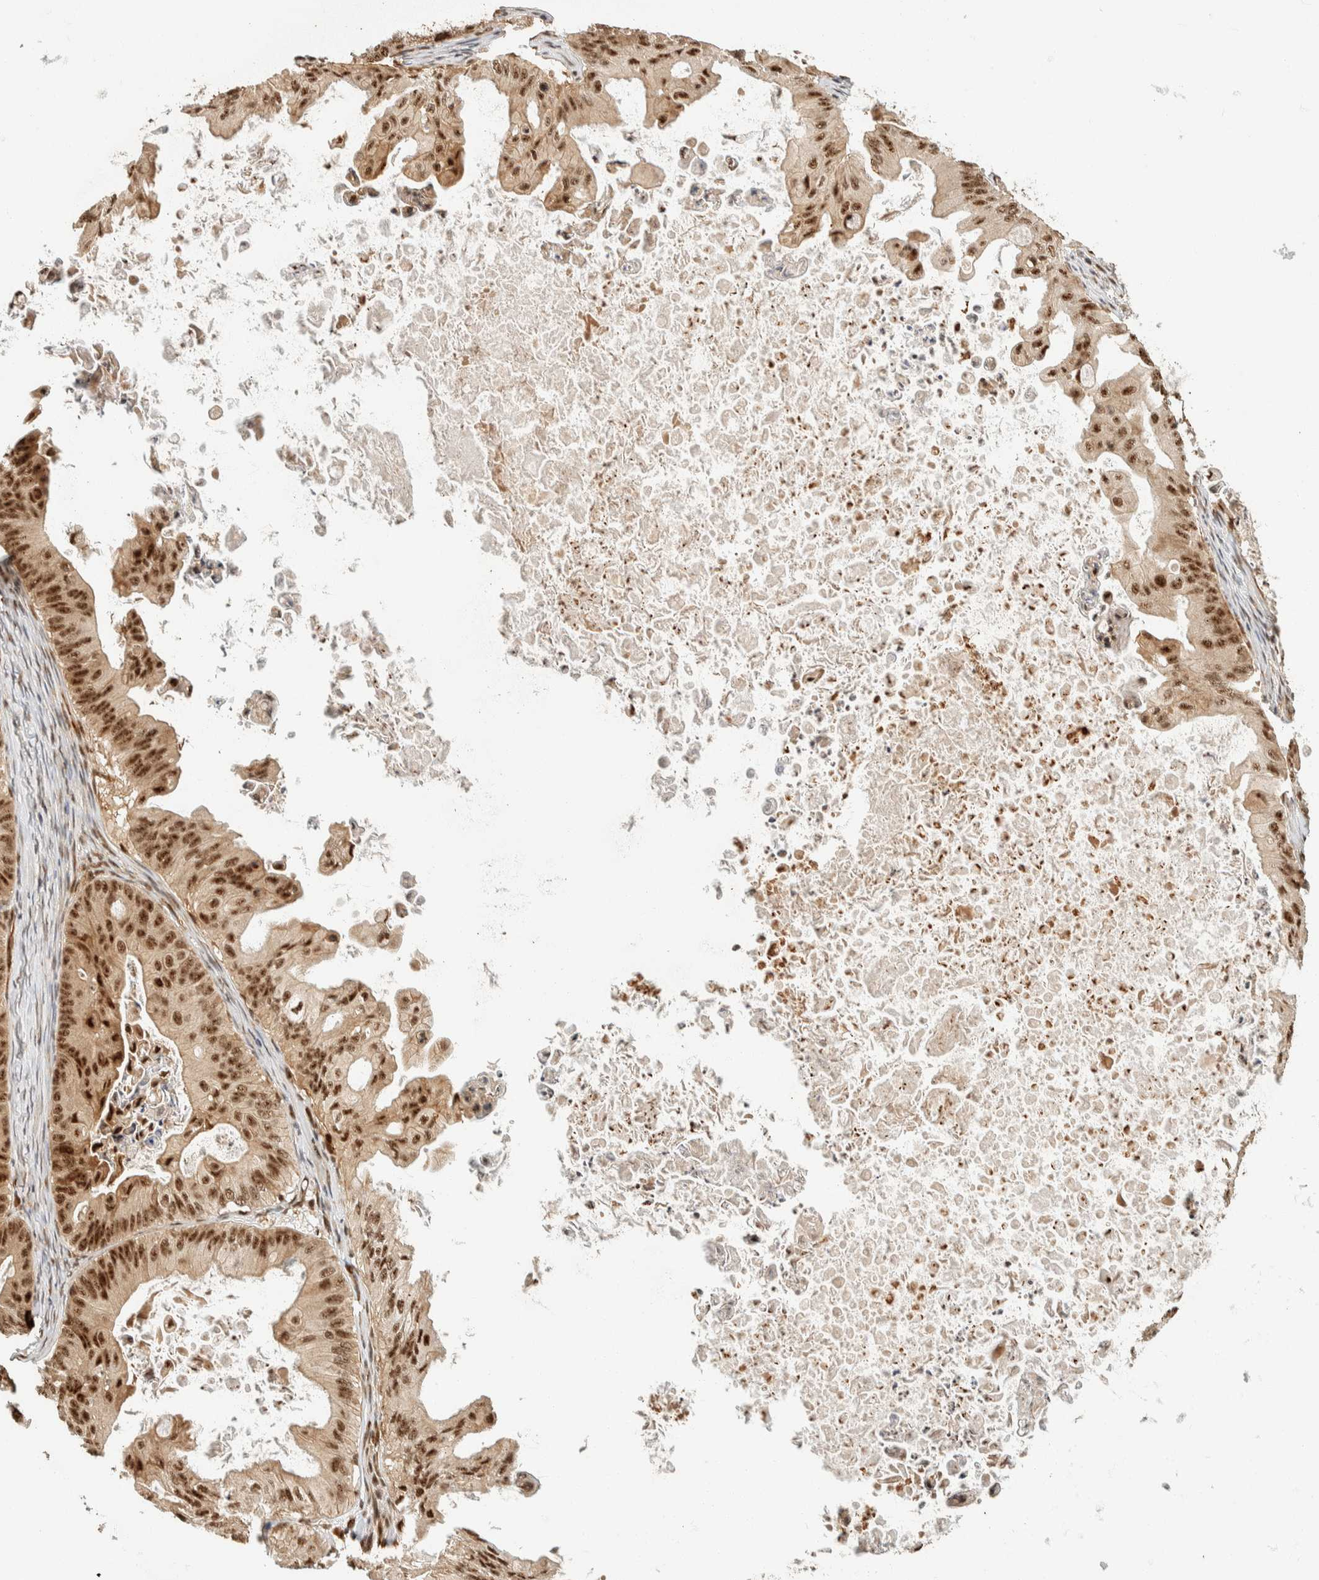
{"staining": {"intensity": "strong", "quantity": ">75%", "location": "nuclear"}, "tissue": "ovarian cancer", "cell_type": "Tumor cells", "image_type": "cancer", "snomed": [{"axis": "morphology", "description": "Cystadenocarcinoma, mucinous, NOS"}, {"axis": "topography", "description": "Ovary"}], "caption": "A high amount of strong nuclear expression is appreciated in about >75% of tumor cells in ovarian cancer (mucinous cystadenocarcinoma) tissue. (Brightfield microscopy of DAB IHC at high magnification).", "gene": "SIK1", "patient": {"sex": "female", "age": 37}}